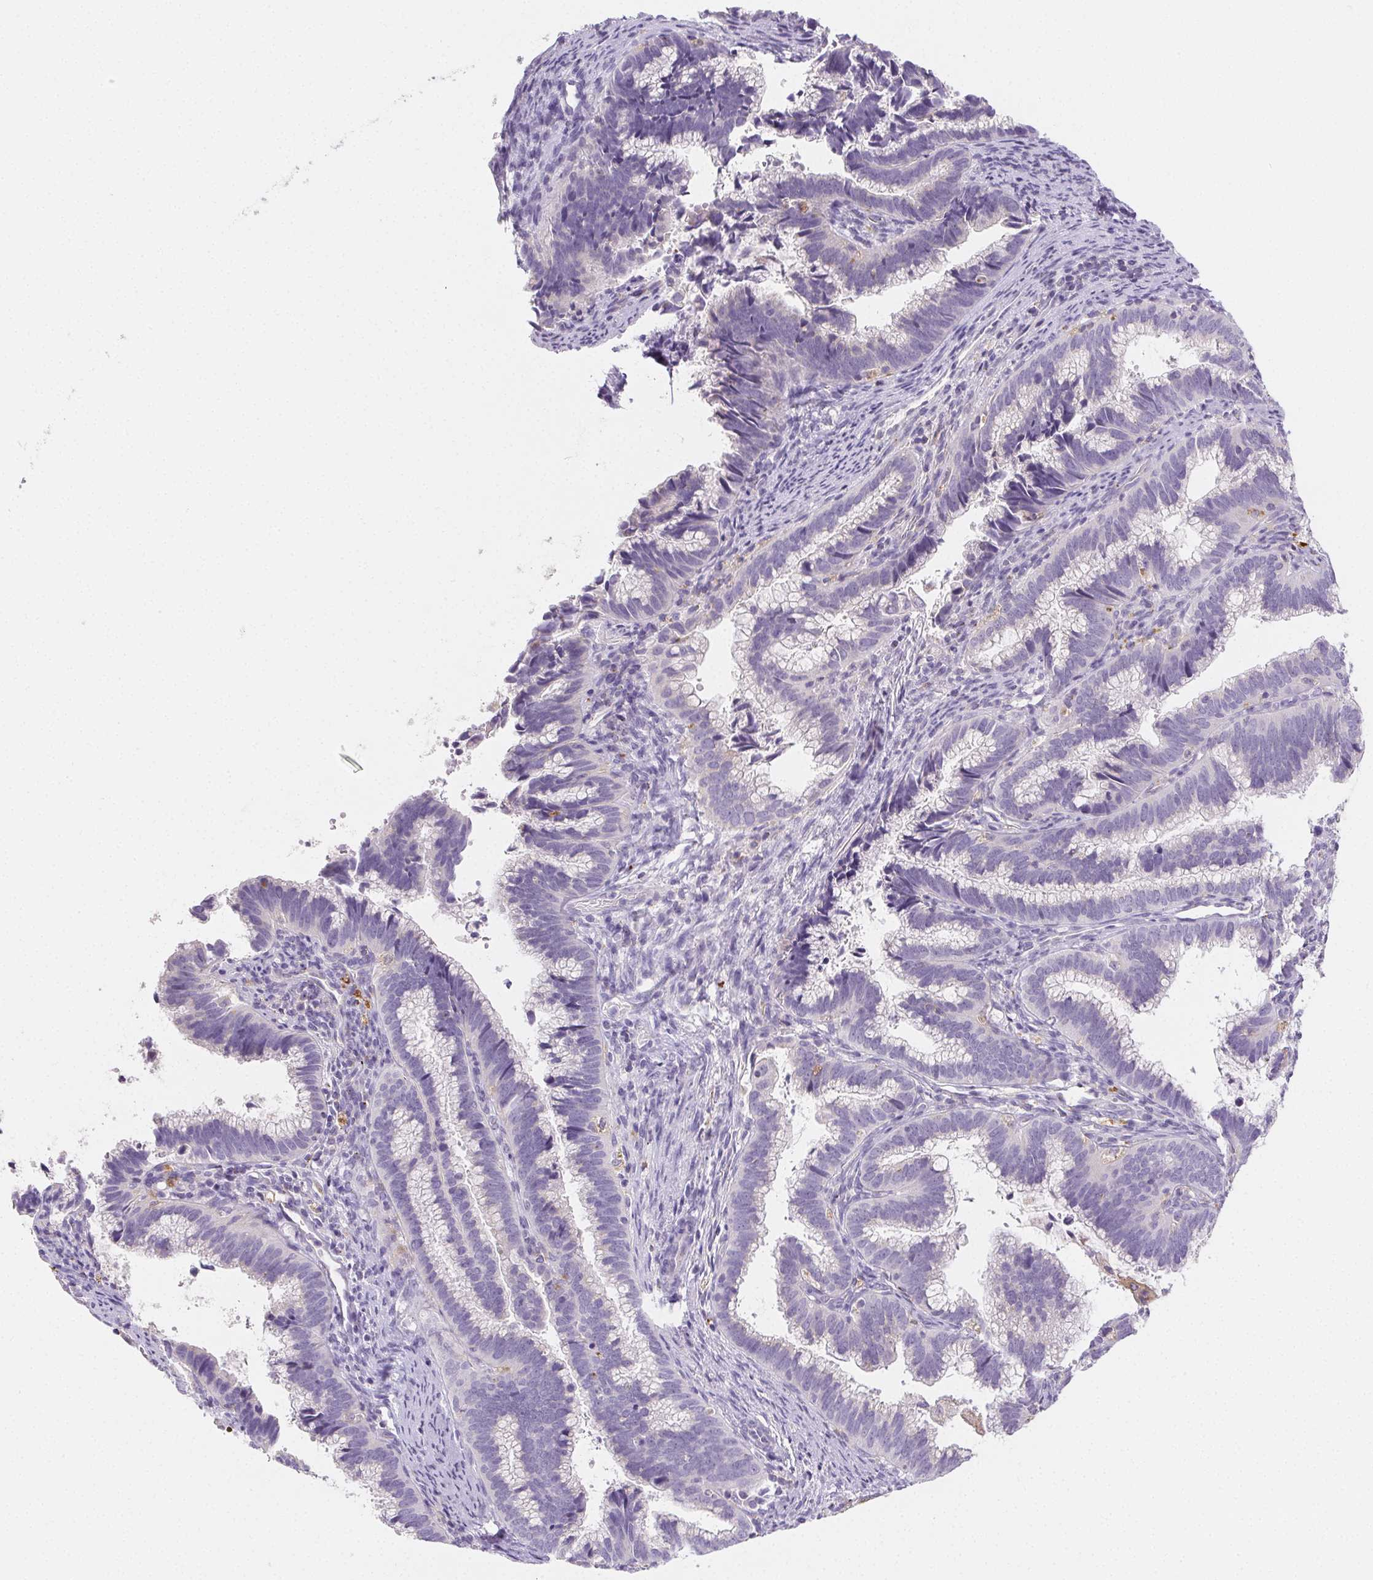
{"staining": {"intensity": "negative", "quantity": "none", "location": "none"}, "tissue": "cervical cancer", "cell_type": "Tumor cells", "image_type": "cancer", "snomed": [{"axis": "morphology", "description": "Adenocarcinoma, NOS"}, {"axis": "topography", "description": "Cervix"}], "caption": "Tumor cells are negative for protein expression in human cervical cancer.", "gene": "LIPA", "patient": {"sex": "female", "age": 61}}